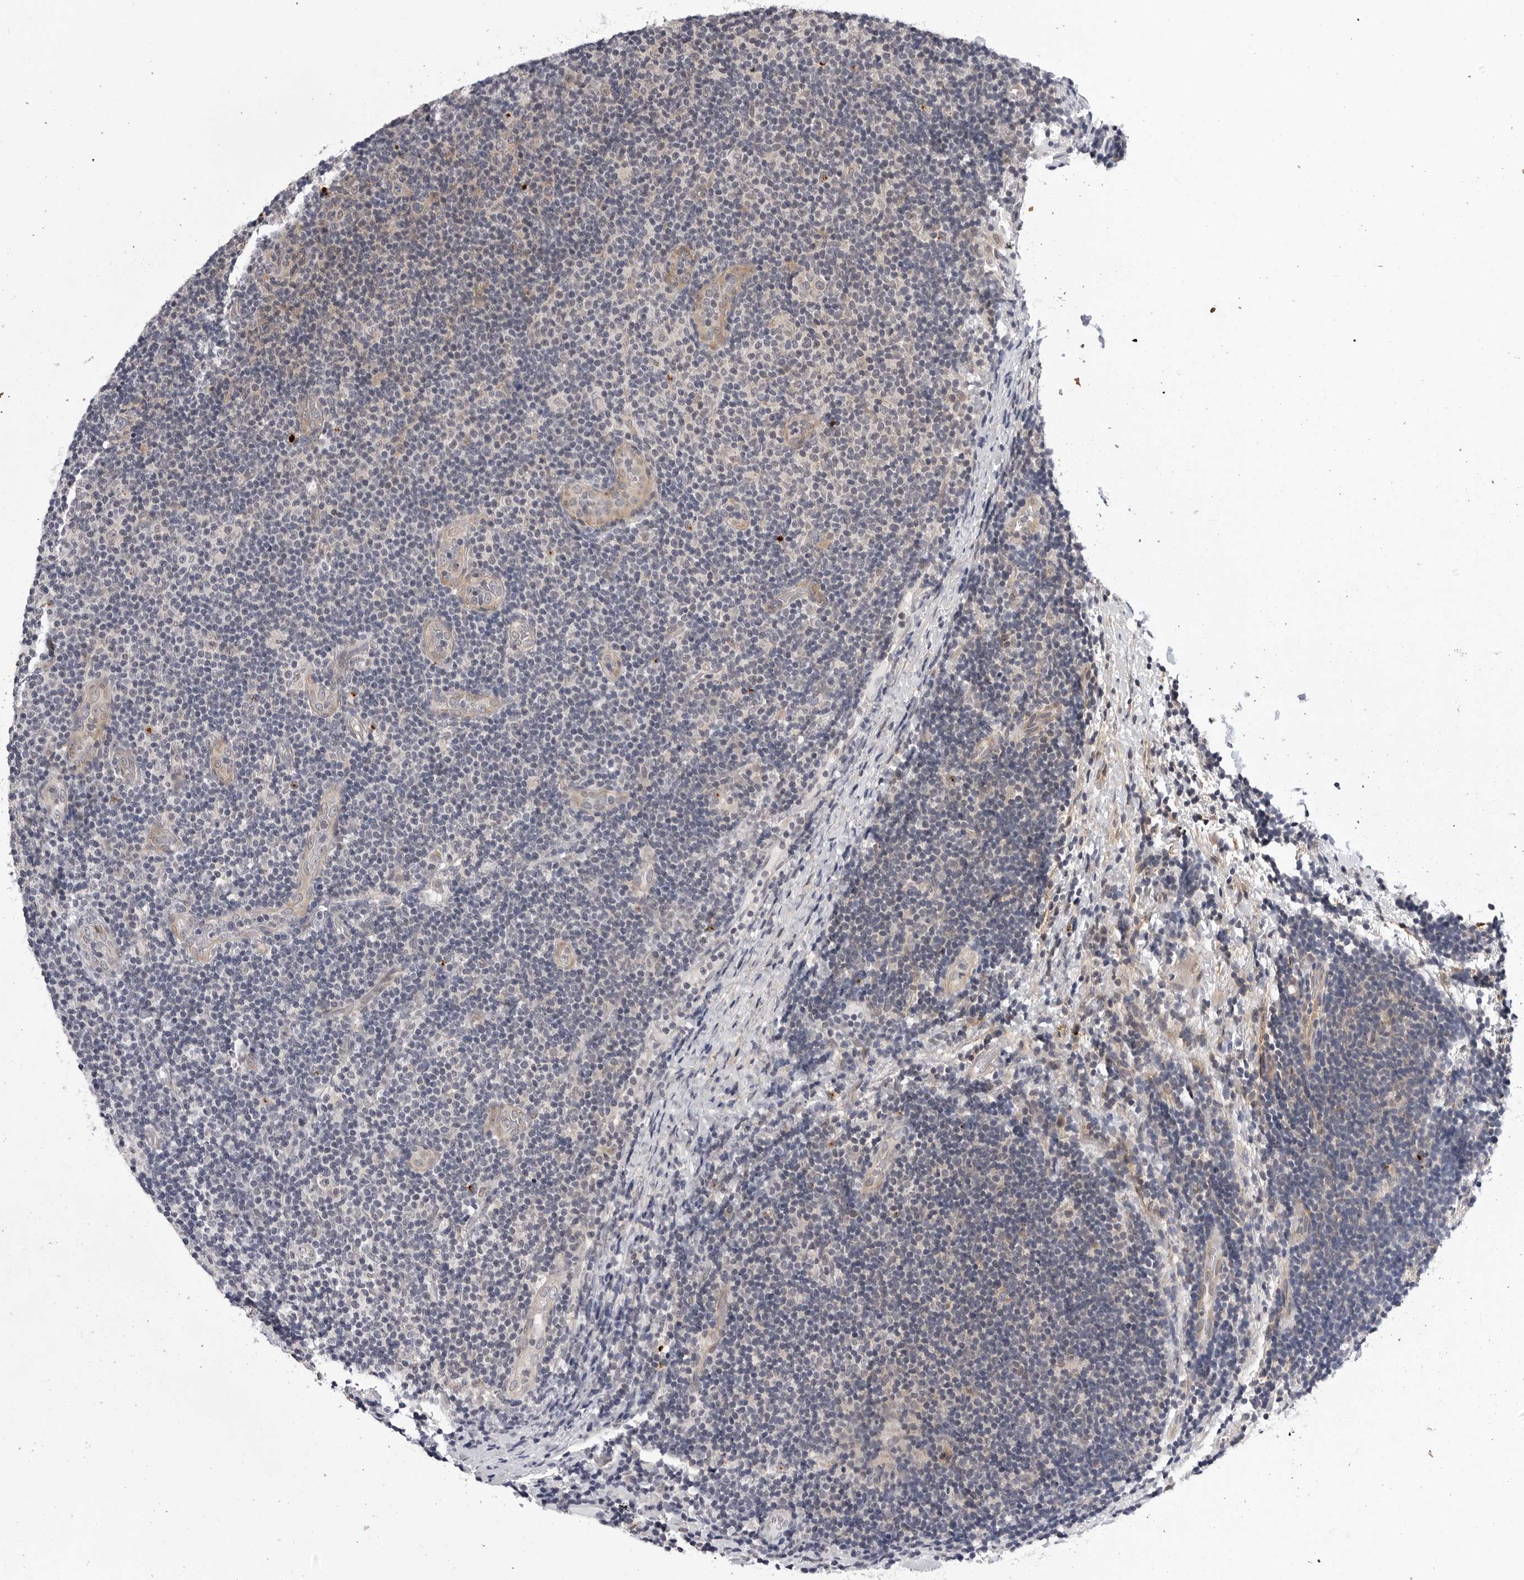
{"staining": {"intensity": "negative", "quantity": "none", "location": "none"}, "tissue": "lymphoma", "cell_type": "Tumor cells", "image_type": "cancer", "snomed": [{"axis": "morphology", "description": "Malignant lymphoma, non-Hodgkin's type, Low grade"}, {"axis": "topography", "description": "Lymph node"}], "caption": "DAB (3,3'-diaminobenzidine) immunohistochemical staining of lymphoma shows no significant expression in tumor cells. Brightfield microscopy of immunohistochemistry stained with DAB (brown) and hematoxylin (blue), captured at high magnification.", "gene": "KIAA1614", "patient": {"sex": "male", "age": 83}}